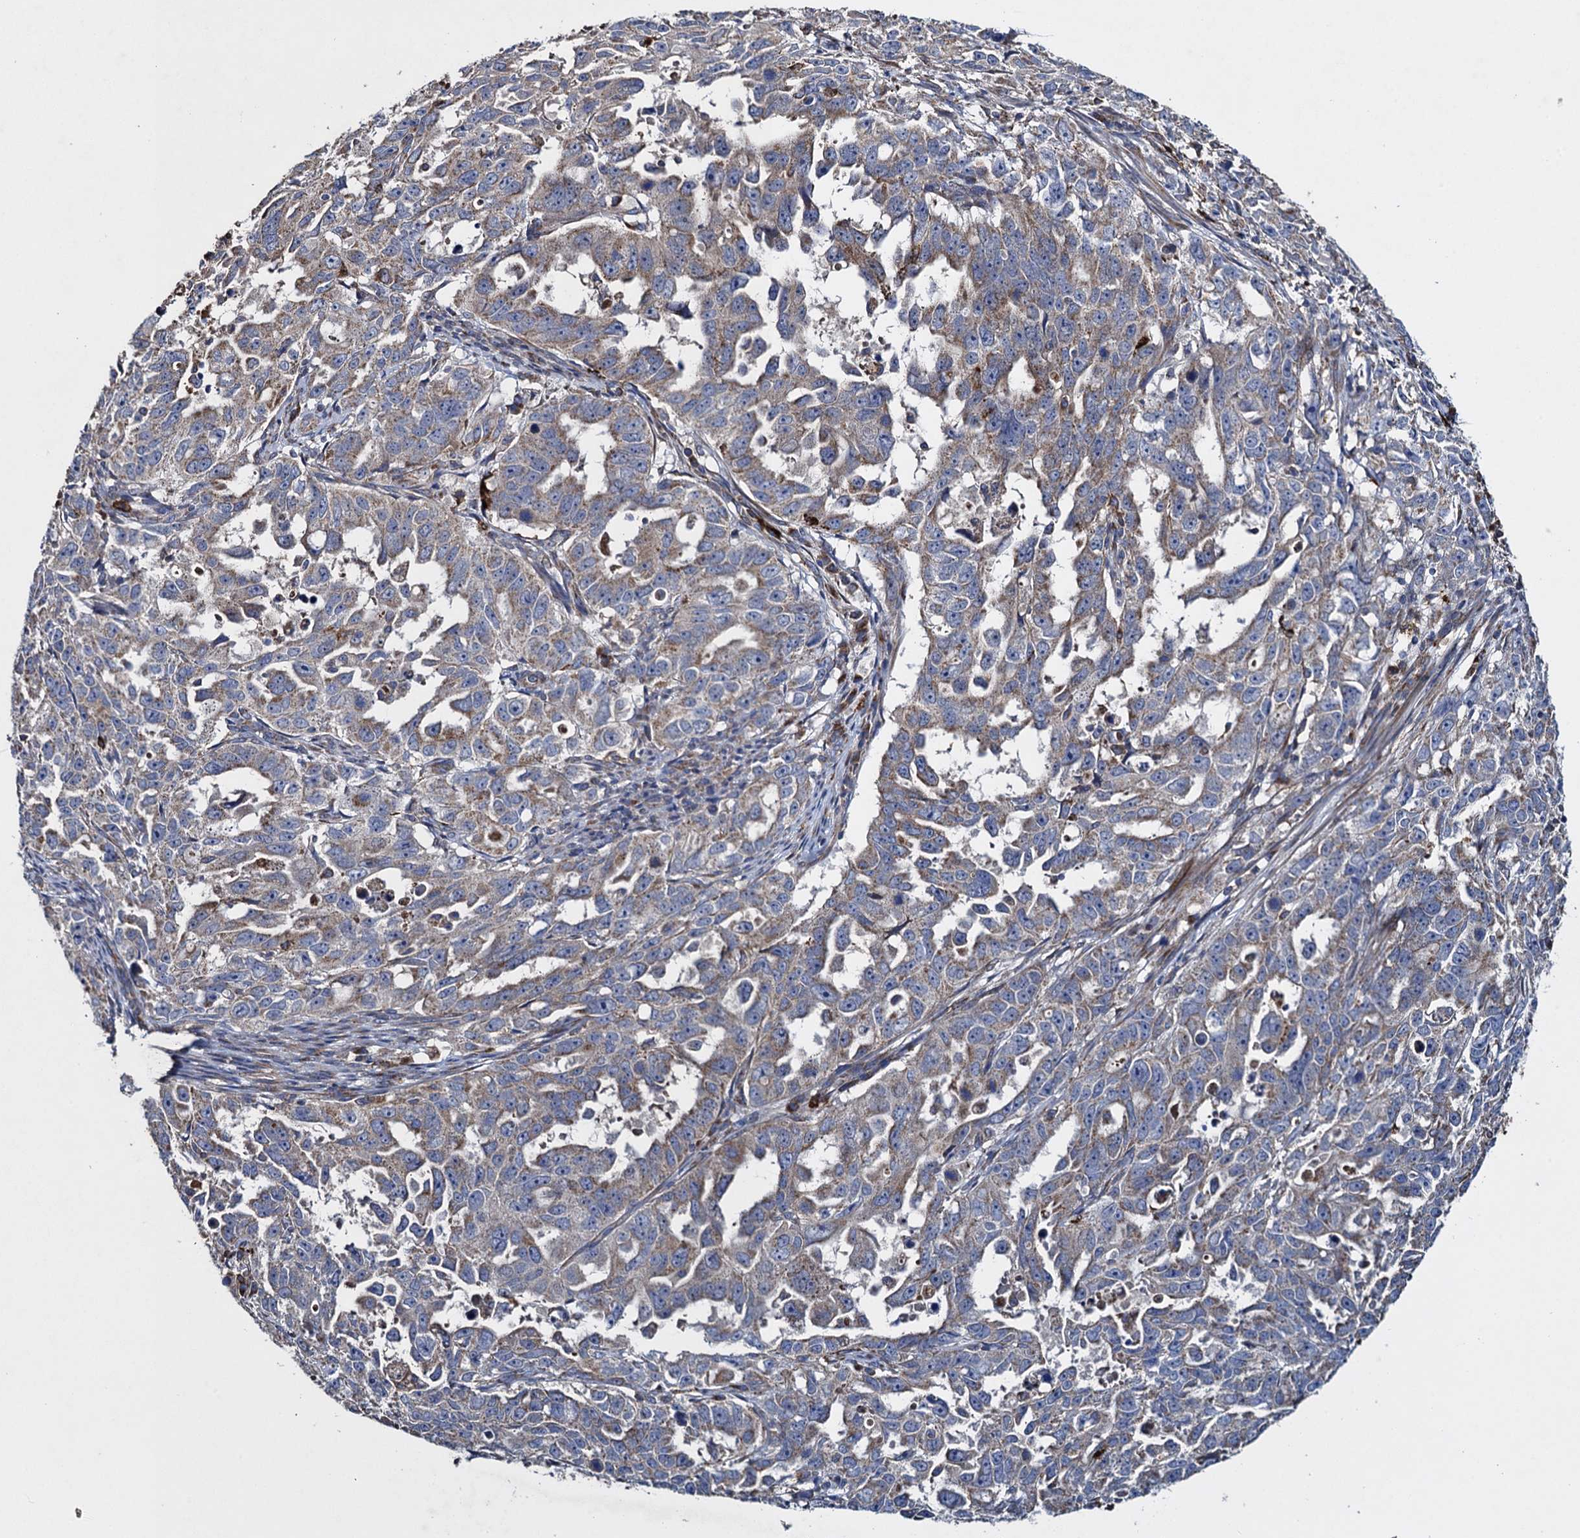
{"staining": {"intensity": "weak", "quantity": "25%-75%", "location": "cytoplasmic/membranous"}, "tissue": "endometrial cancer", "cell_type": "Tumor cells", "image_type": "cancer", "snomed": [{"axis": "morphology", "description": "Adenocarcinoma, NOS"}, {"axis": "topography", "description": "Endometrium"}], "caption": "Approximately 25%-75% of tumor cells in human endometrial cancer show weak cytoplasmic/membranous protein staining as visualized by brown immunohistochemical staining.", "gene": "TXNDC11", "patient": {"sex": "female", "age": 65}}